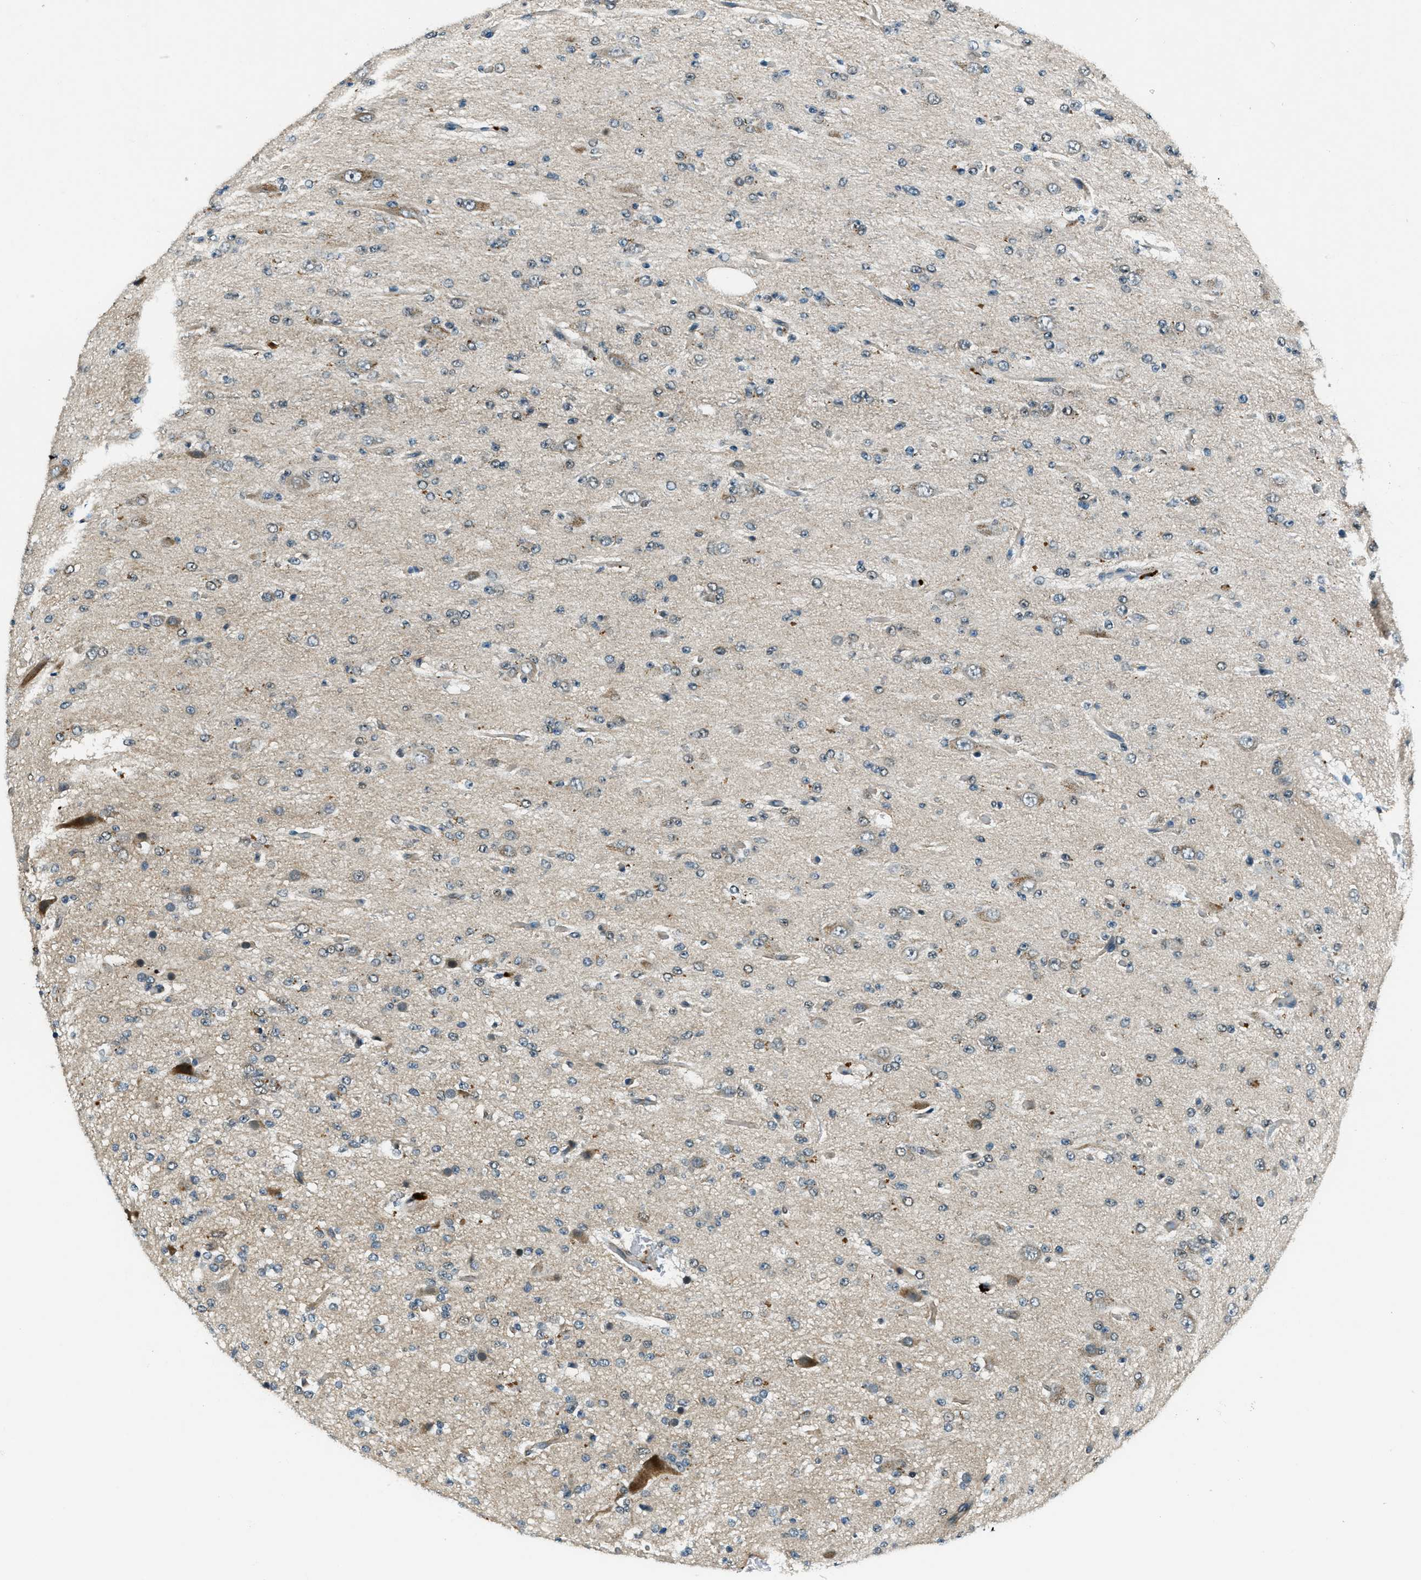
{"staining": {"intensity": "negative", "quantity": "none", "location": "none"}, "tissue": "glioma", "cell_type": "Tumor cells", "image_type": "cancer", "snomed": [{"axis": "morphology", "description": "Glioma, malignant, Low grade"}, {"axis": "topography", "description": "Brain"}], "caption": "This is a image of IHC staining of glioma, which shows no positivity in tumor cells.", "gene": "GINM1", "patient": {"sex": "male", "age": 38}}